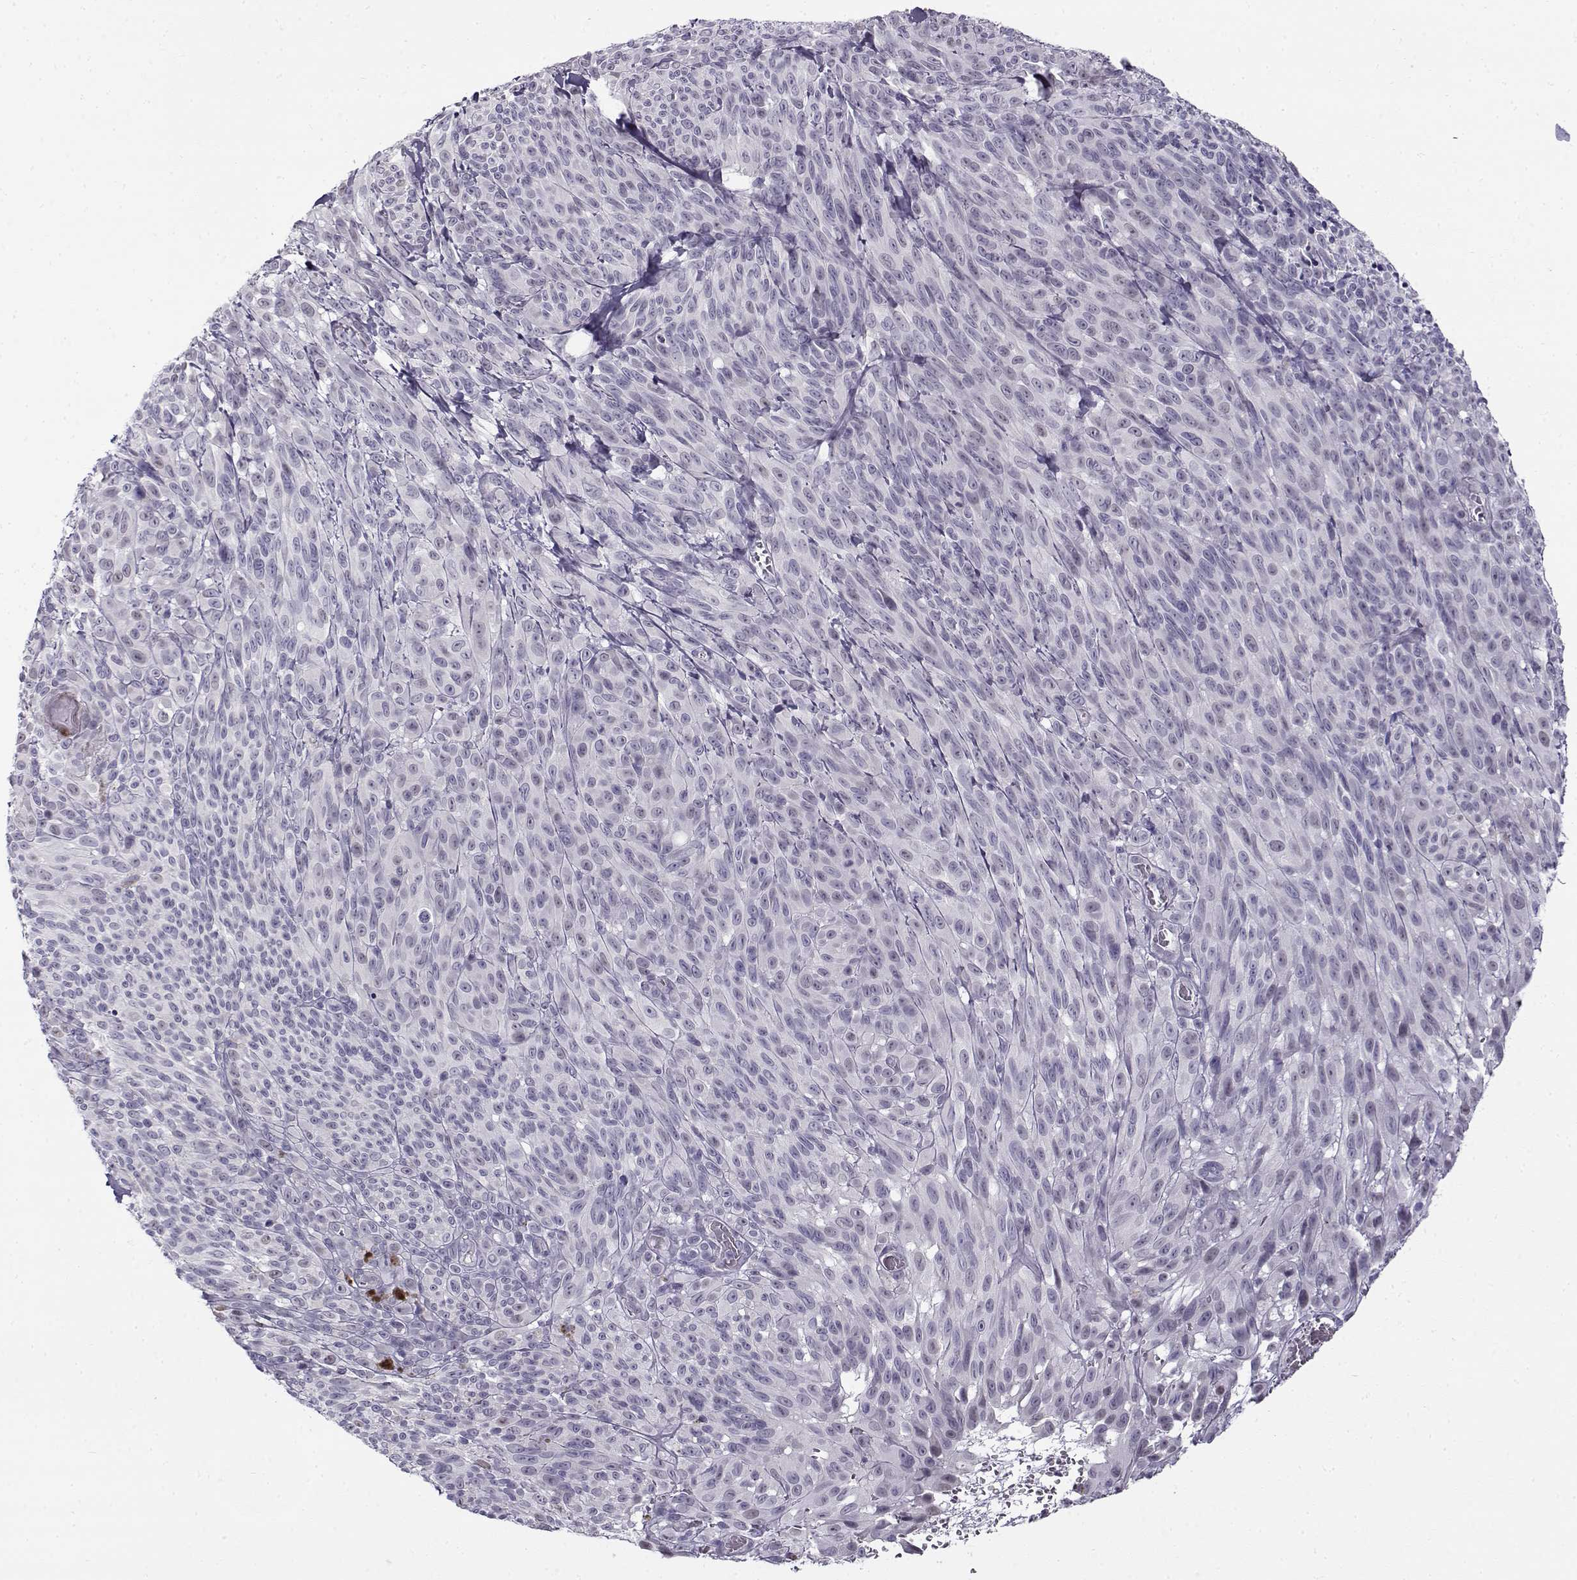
{"staining": {"intensity": "negative", "quantity": "none", "location": "none"}, "tissue": "melanoma", "cell_type": "Tumor cells", "image_type": "cancer", "snomed": [{"axis": "morphology", "description": "Malignant melanoma, NOS"}, {"axis": "topography", "description": "Skin"}], "caption": "DAB (3,3'-diaminobenzidine) immunohistochemical staining of human melanoma exhibits no significant expression in tumor cells.", "gene": "TEX55", "patient": {"sex": "male", "age": 83}}